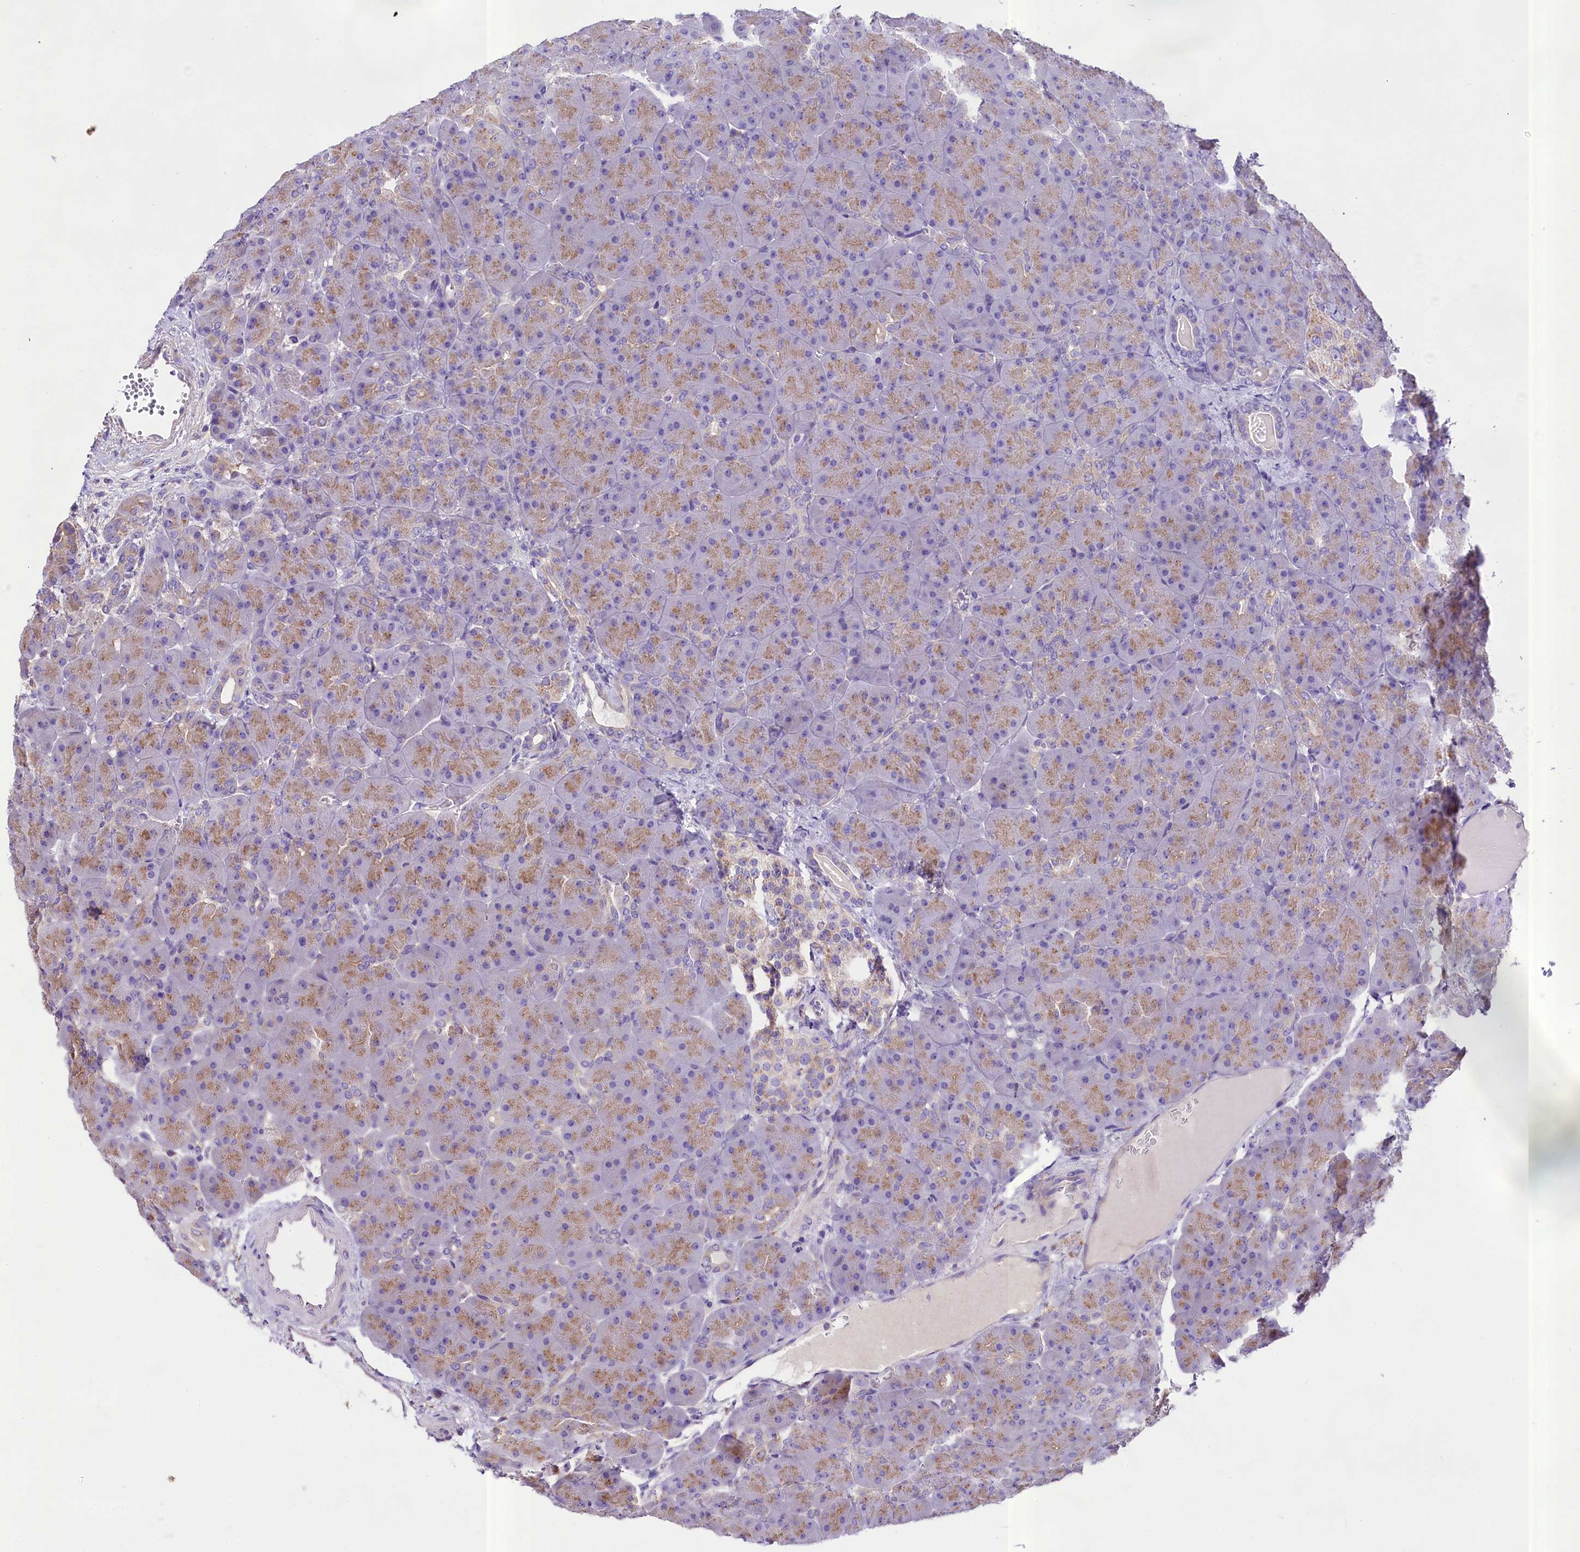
{"staining": {"intensity": "moderate", "quantity": "25%-75%", "location": "cytoplasmic/membranous"}, "tissue": "pancreas", "cell_type": "Exocrine glandular cells", "image_type": "normal", "snomed": [{"axis": "morphology", "description": "Normal tissue, NOS"}, {"axis": "topography", "description": "Pancreas"}], "caption": "Pancreas was stained to show a protein in brown. There is medium levels of moderate cytoplasmic/membranous expression in approximately 25%-75% of exocrine glandular cells. (DAB IHC with brightfield microscopy, high magnification).", "gene": "PEMT", "patient": {"sex": "male", "age": 66}}